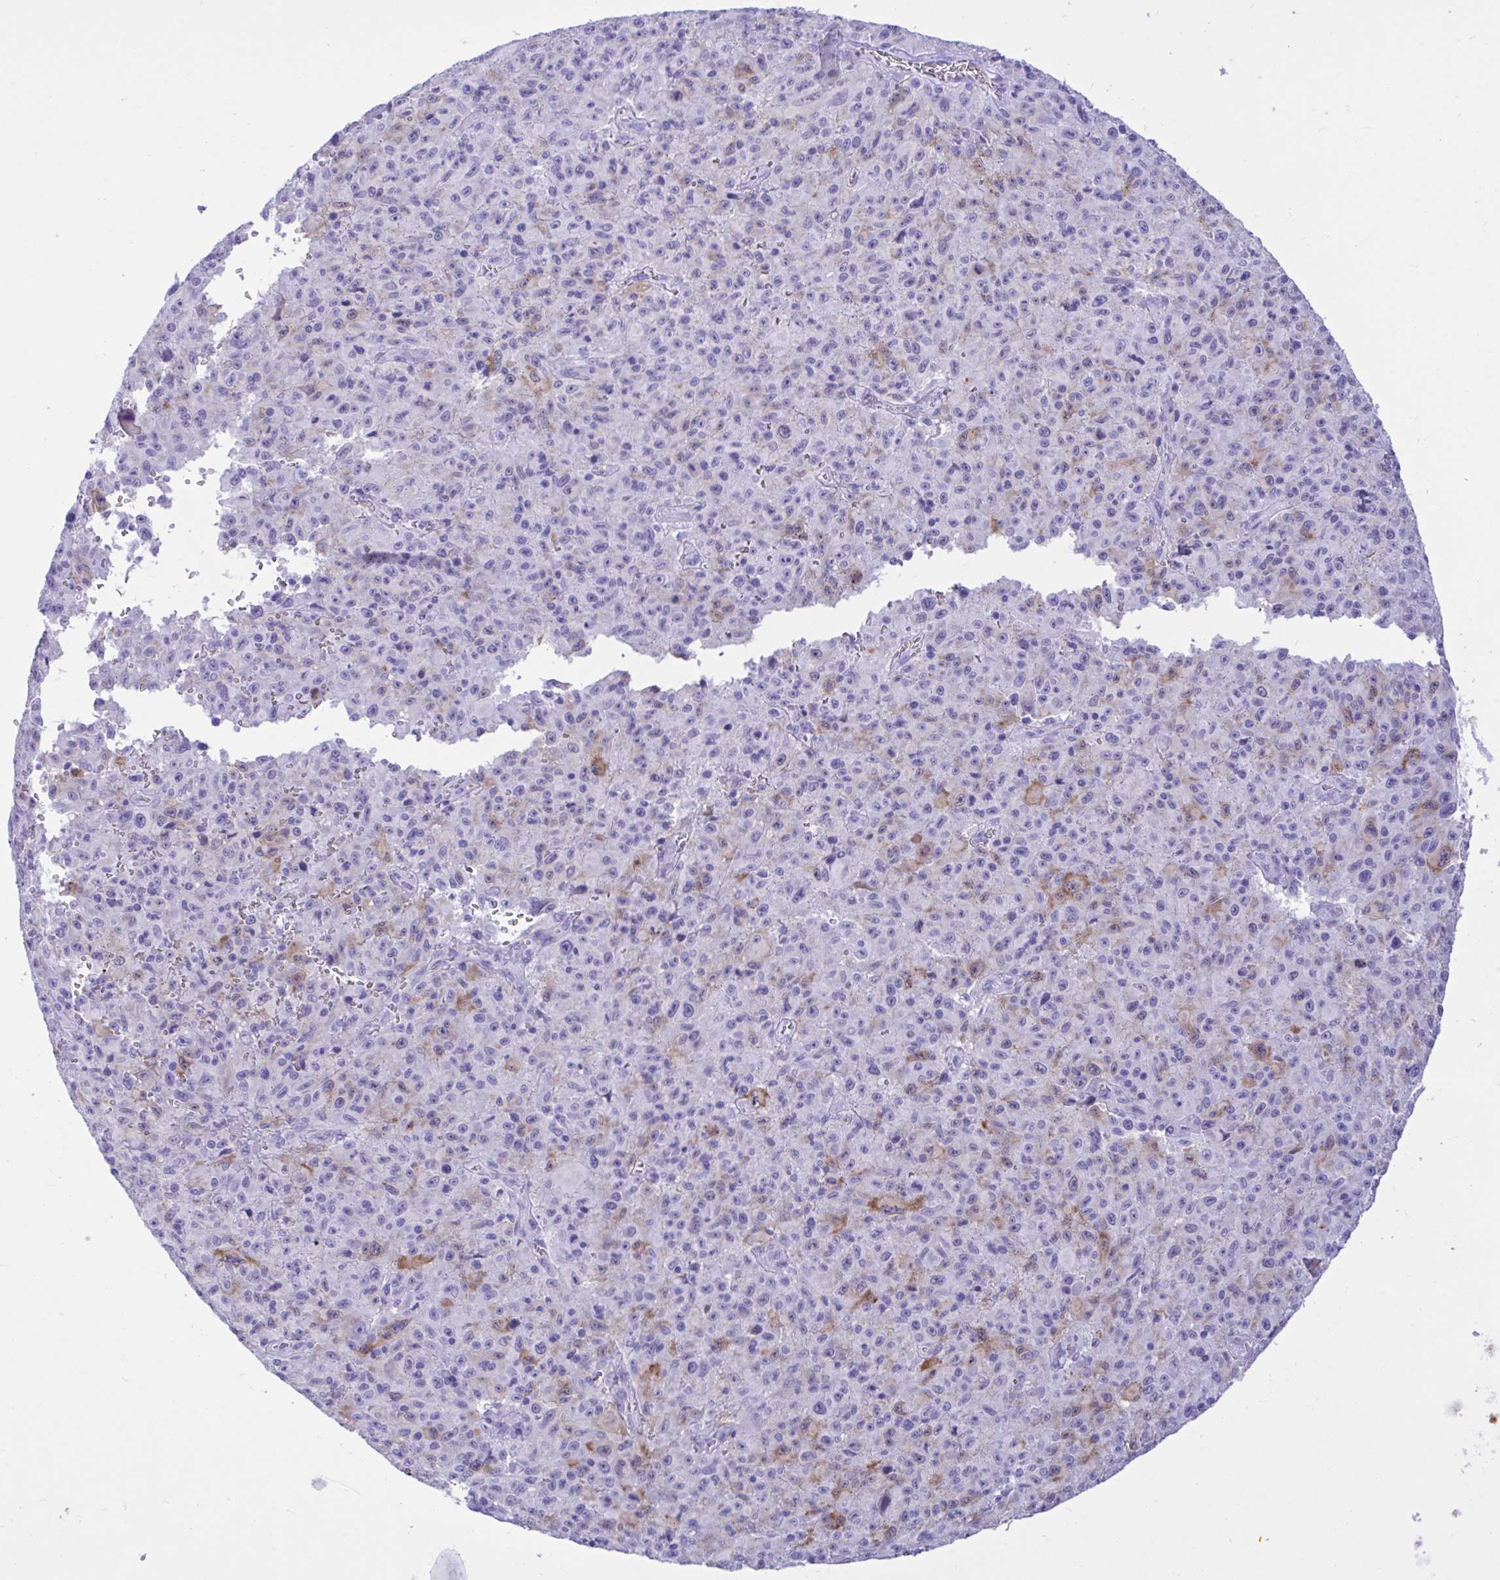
{"staining": {"intensity": "negative", "quantity": "none", "location": "none"}, "tissue": "melanoma", "cell_type": "Tumor cells", "image_type": "cancer", "snomed": [{"axis": "morphology", "description": "Malignant melanoma, NOS"}, {"axis": "topography", "description": "Skin"}], "caption": "The micrograph demonstrates no significant expression in tumor cells of malignant melanoma.", "gene": "BEX5", "patient": {"sex": "male", "age": 46}}